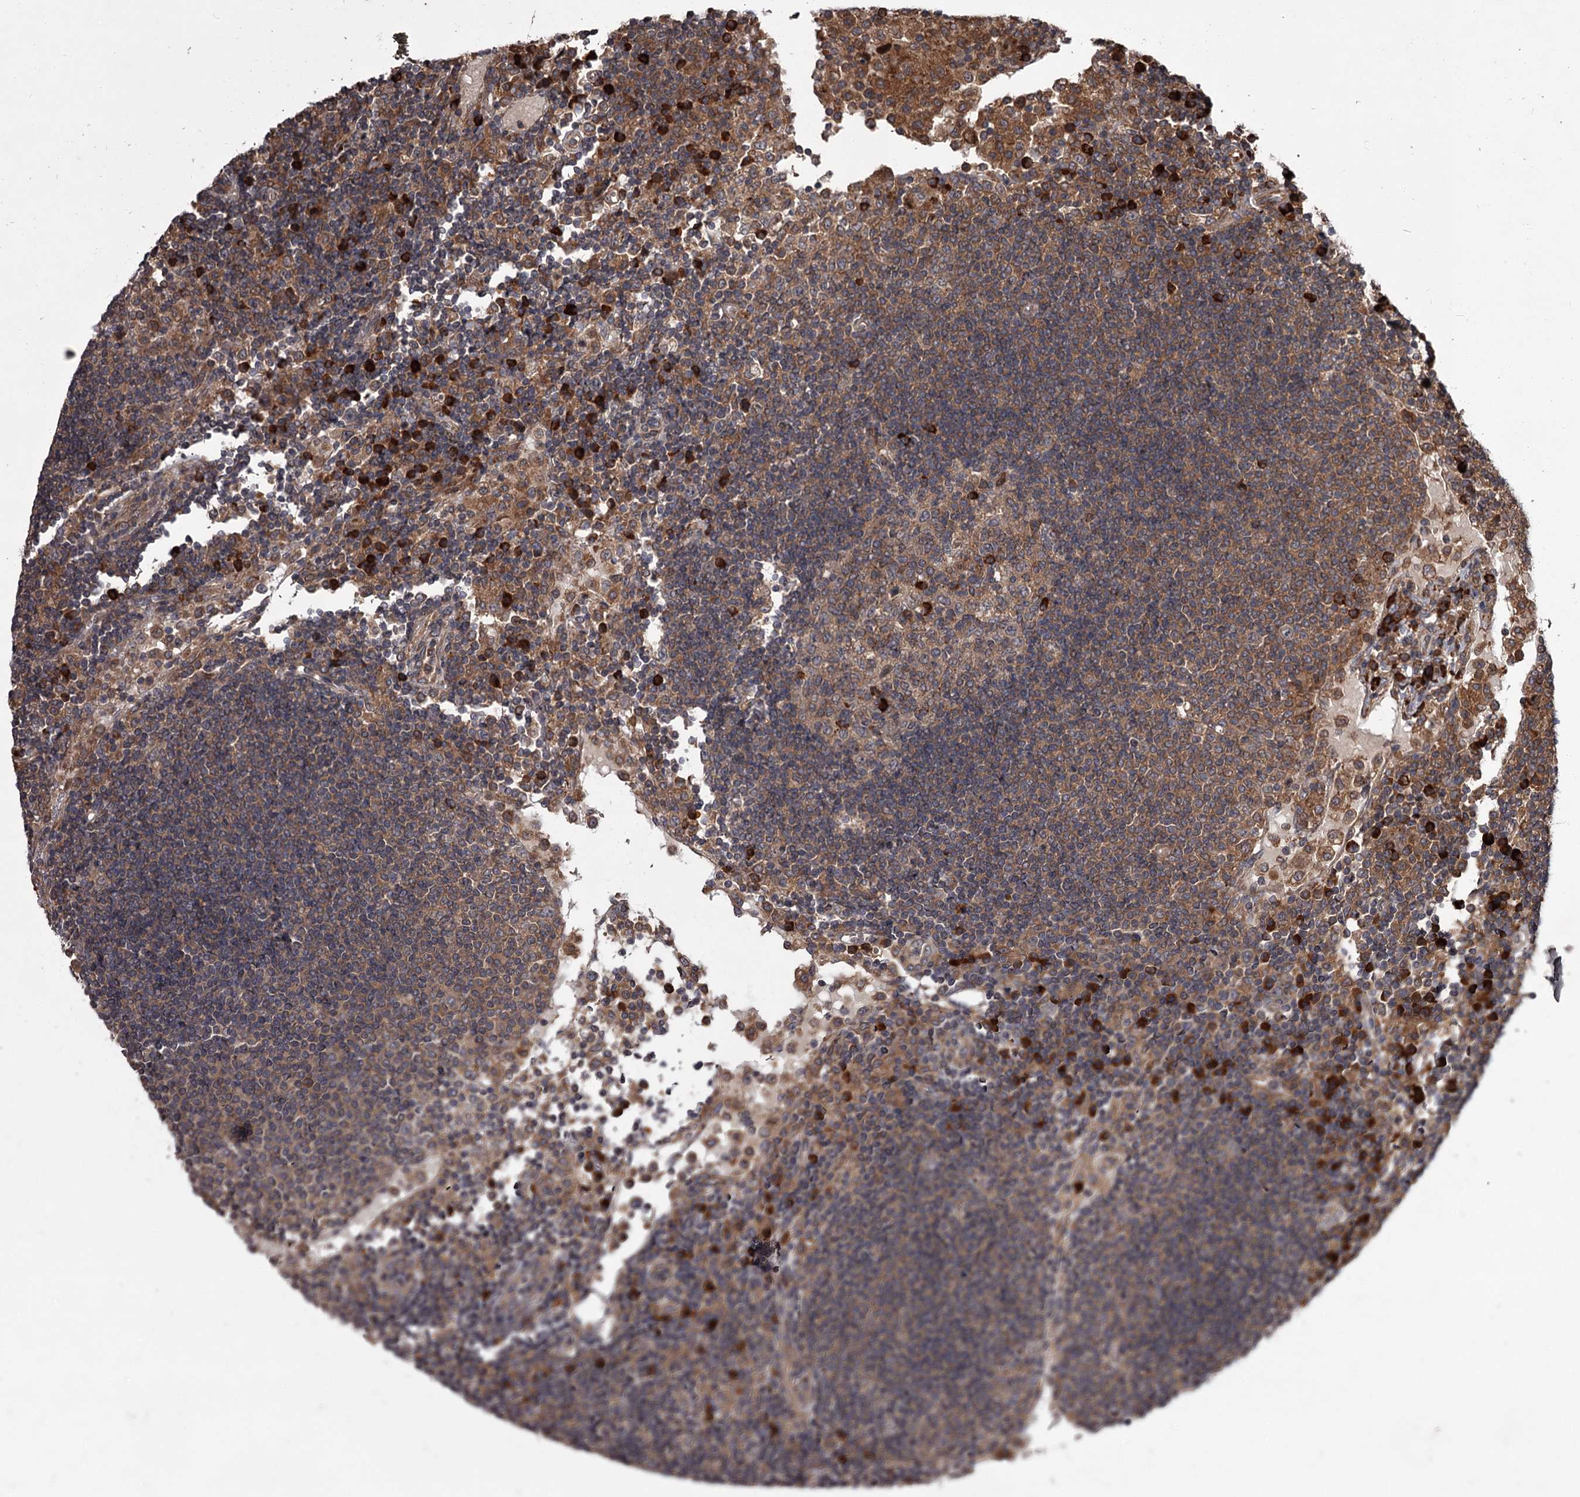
{"staining": {"intensity": "moderate", "quantity": ">75%", "location": "cytoplasmic/membranous"}, "tissue": "lymph node", "cell_type": "Germinal center cells", "image_type": "normal", "snomed": [{"axis": "morphology", "description": "Normal tissue, NOS"}, {"axis": "topography", "description": "Lymph node"}], "caption": "Protein expression analysis of unremarkable human lymph node reveals moderate cytoplasmic/membranous expression in approximately >75% of germinal center cells. (IHC, brightfield microscopy, high magnification).", "gene": "UNC93B1", "patient": {"sex": "female", "age": 53}}